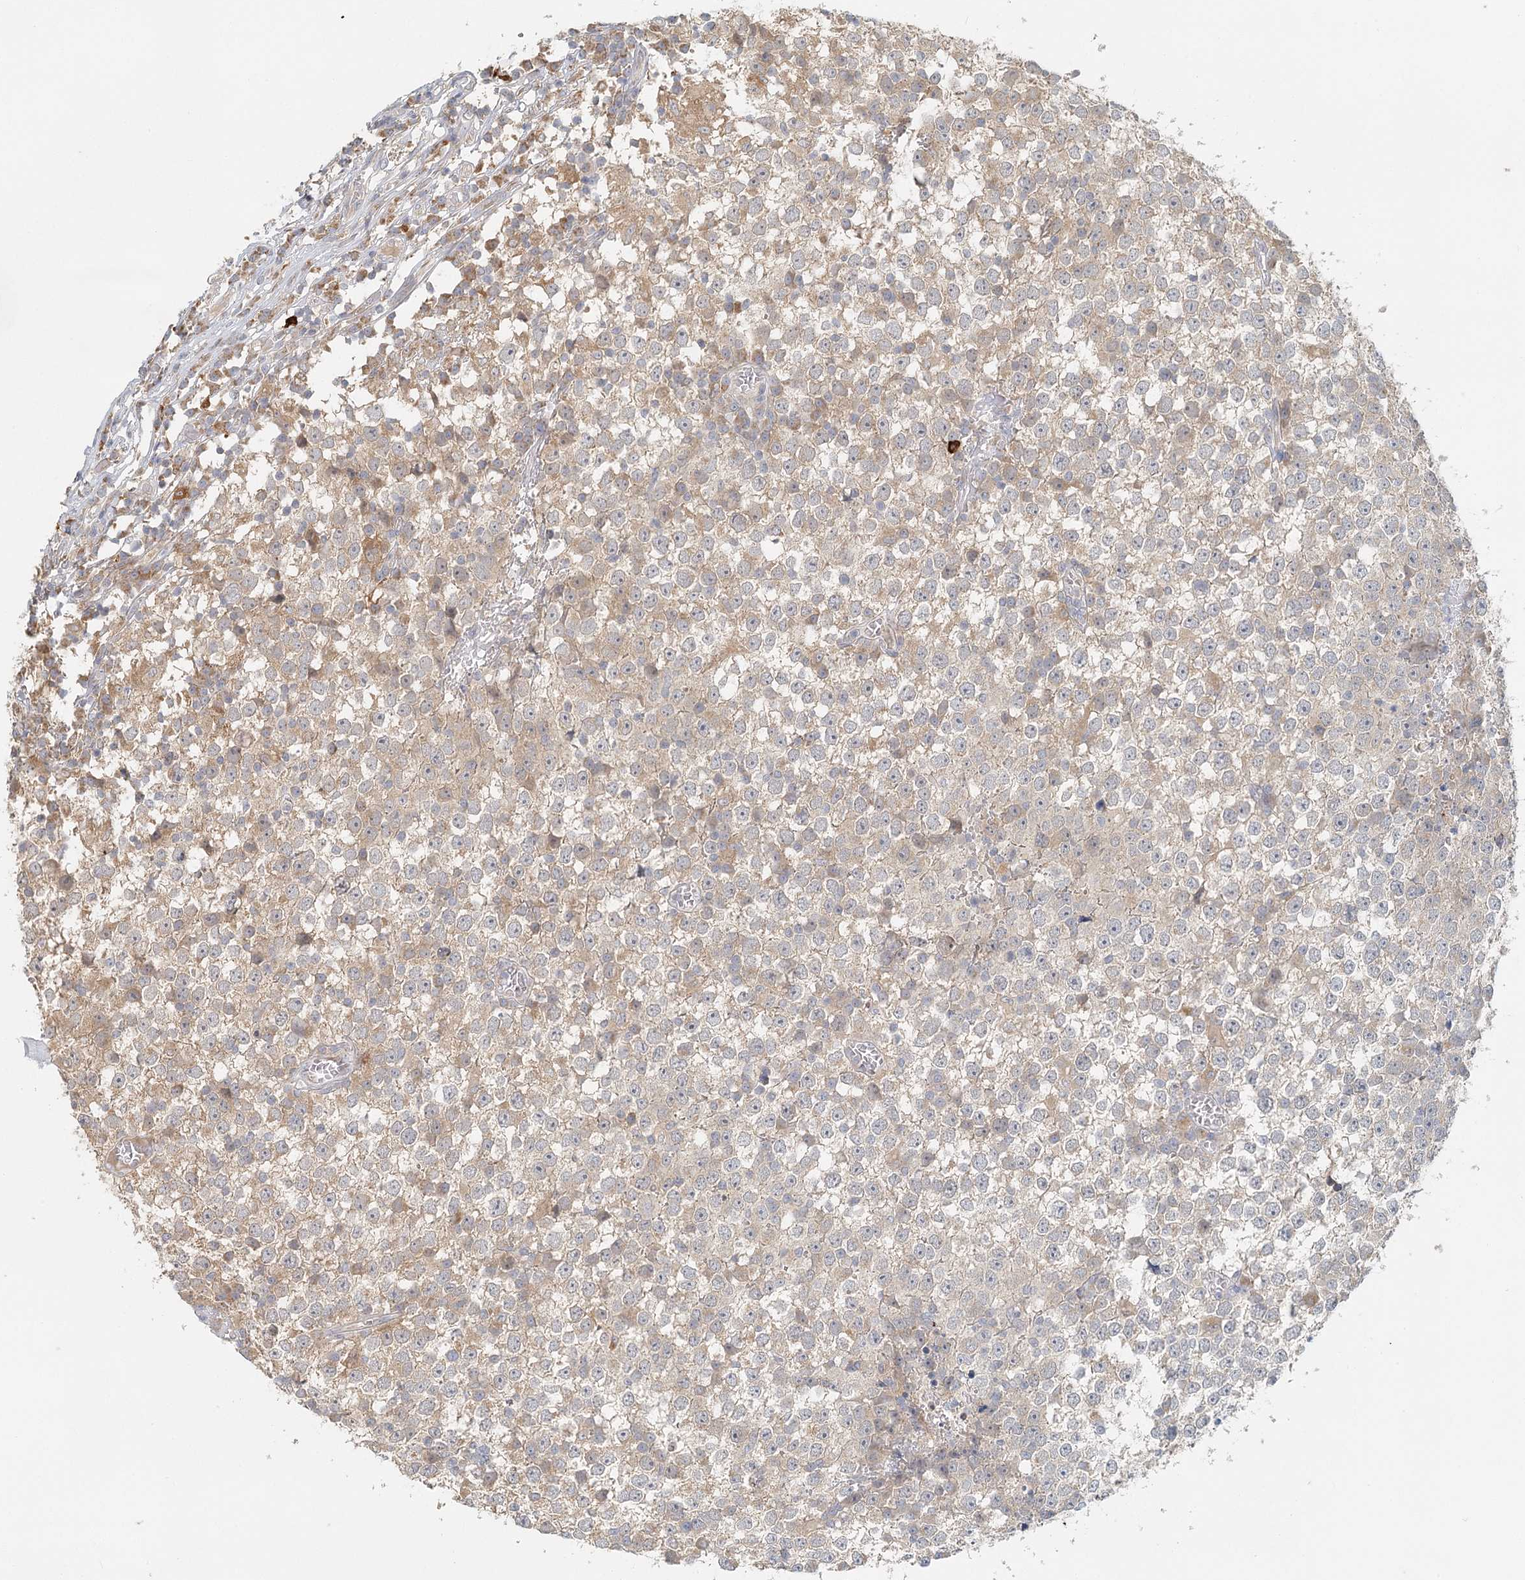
{"staining": {"intensity": "weak", "quantity": "<25%", "location": "cytoplasmic/membranous"}, "tissue": "testis cancer", "cell_type": "Tumor cells", "image_type": "cancer", "snomed": [{"axis": "morphology", "description": "Seminoma, NOS"}, {"axis": "topography", "description": "Testis"}], "caption": "IHC of human testis cancer demonstrates no positivity in tumor cells.", "gene": "VSIG1", "patient": {"sex": "male", "age": 65}}